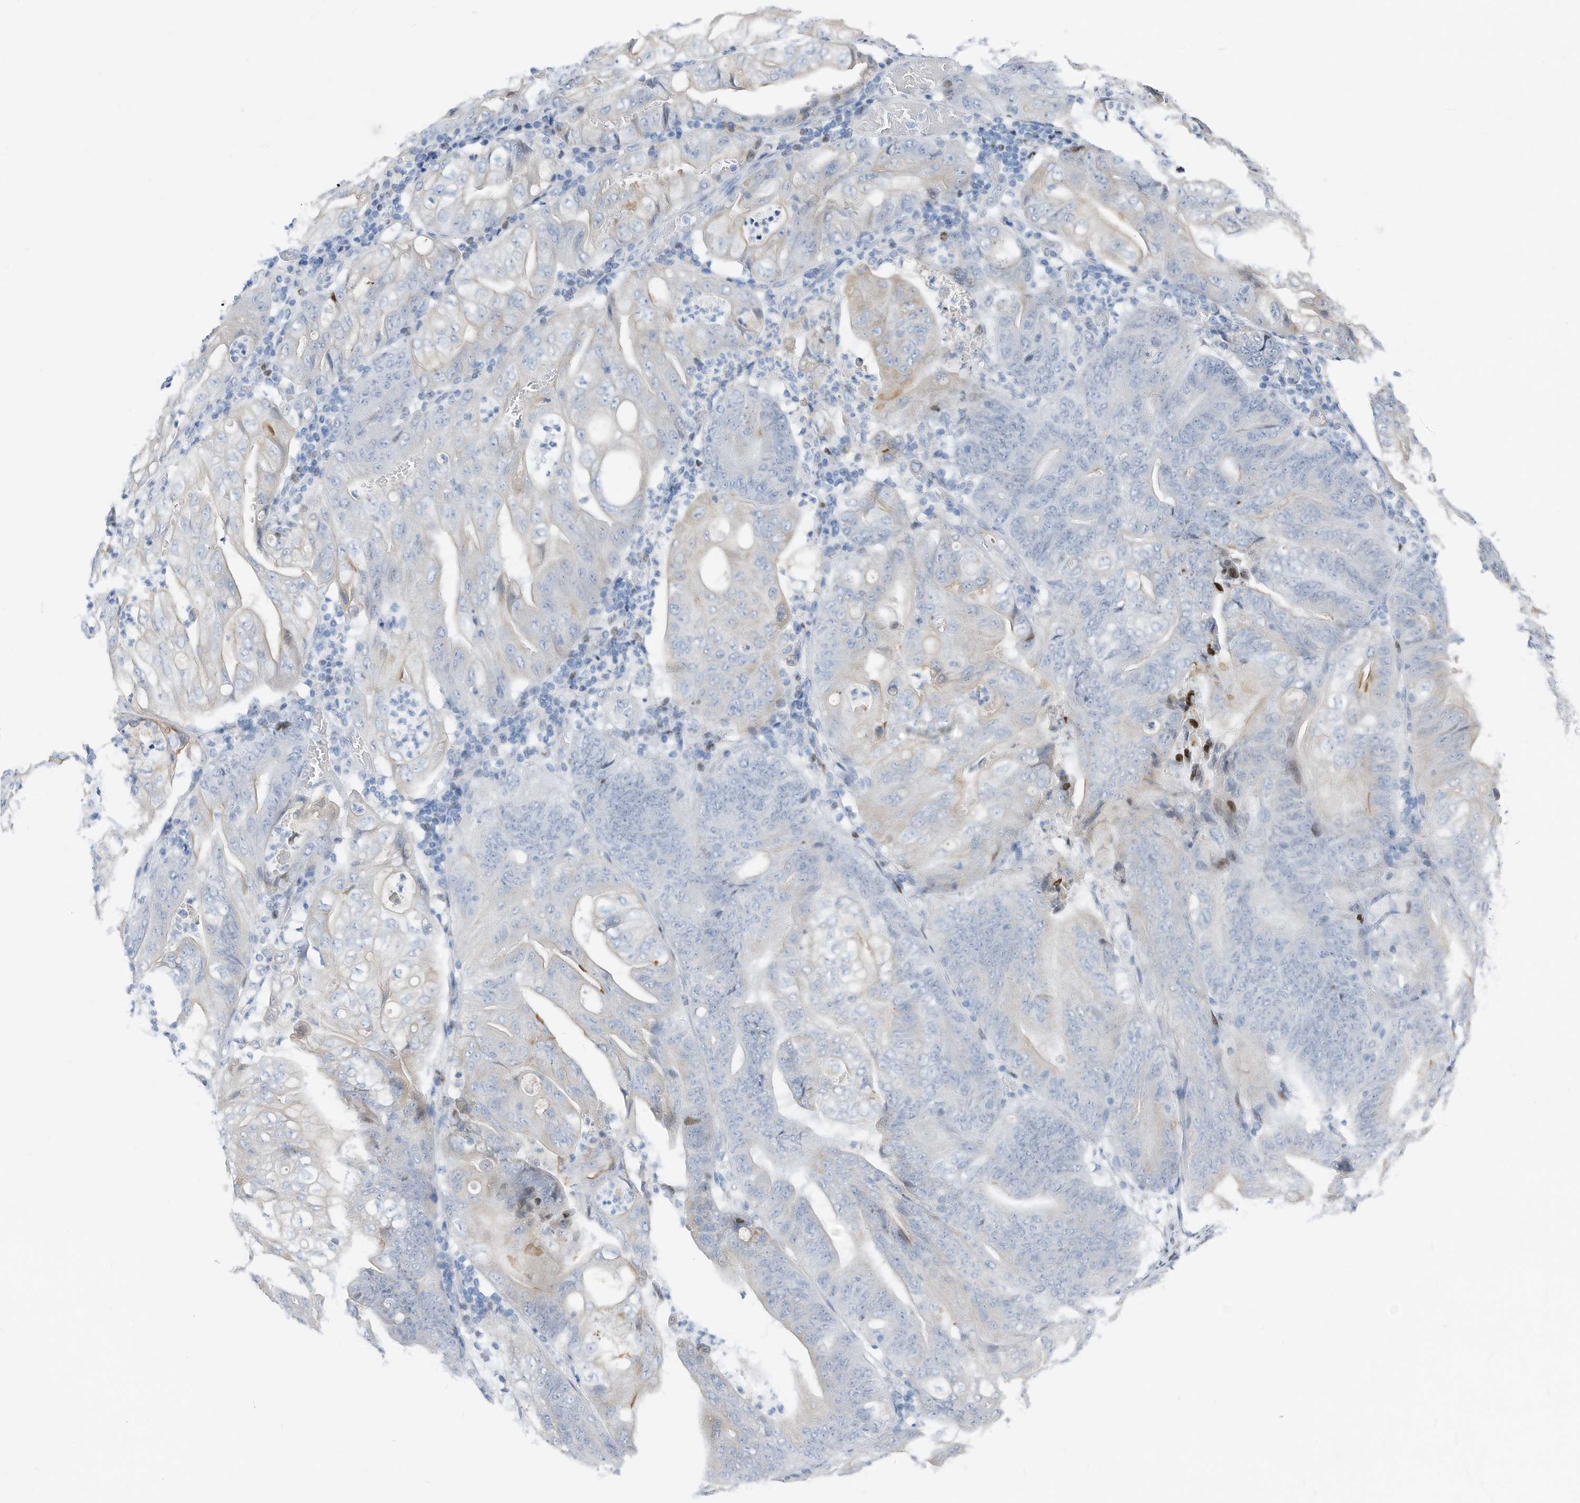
{"staining": {"intensity": "negative", "quantity": "none", "location": "none"}, "tissue": "stomach cancer", "cell_type": "Tumor cells", "image_type": "cancer", "snomed": [{"axis": "morphology", "description": "Adenocarcinoma, NOS"}, {"axis": "topography", "description": "Stomach"}], "caption": "Human stomach adenocarcinoma stained for a protein using immunohistochemistry exhibits no positivity in tumor cells.", "gene": "FRS3", "patient": {"sex": "female", "age": 73}}